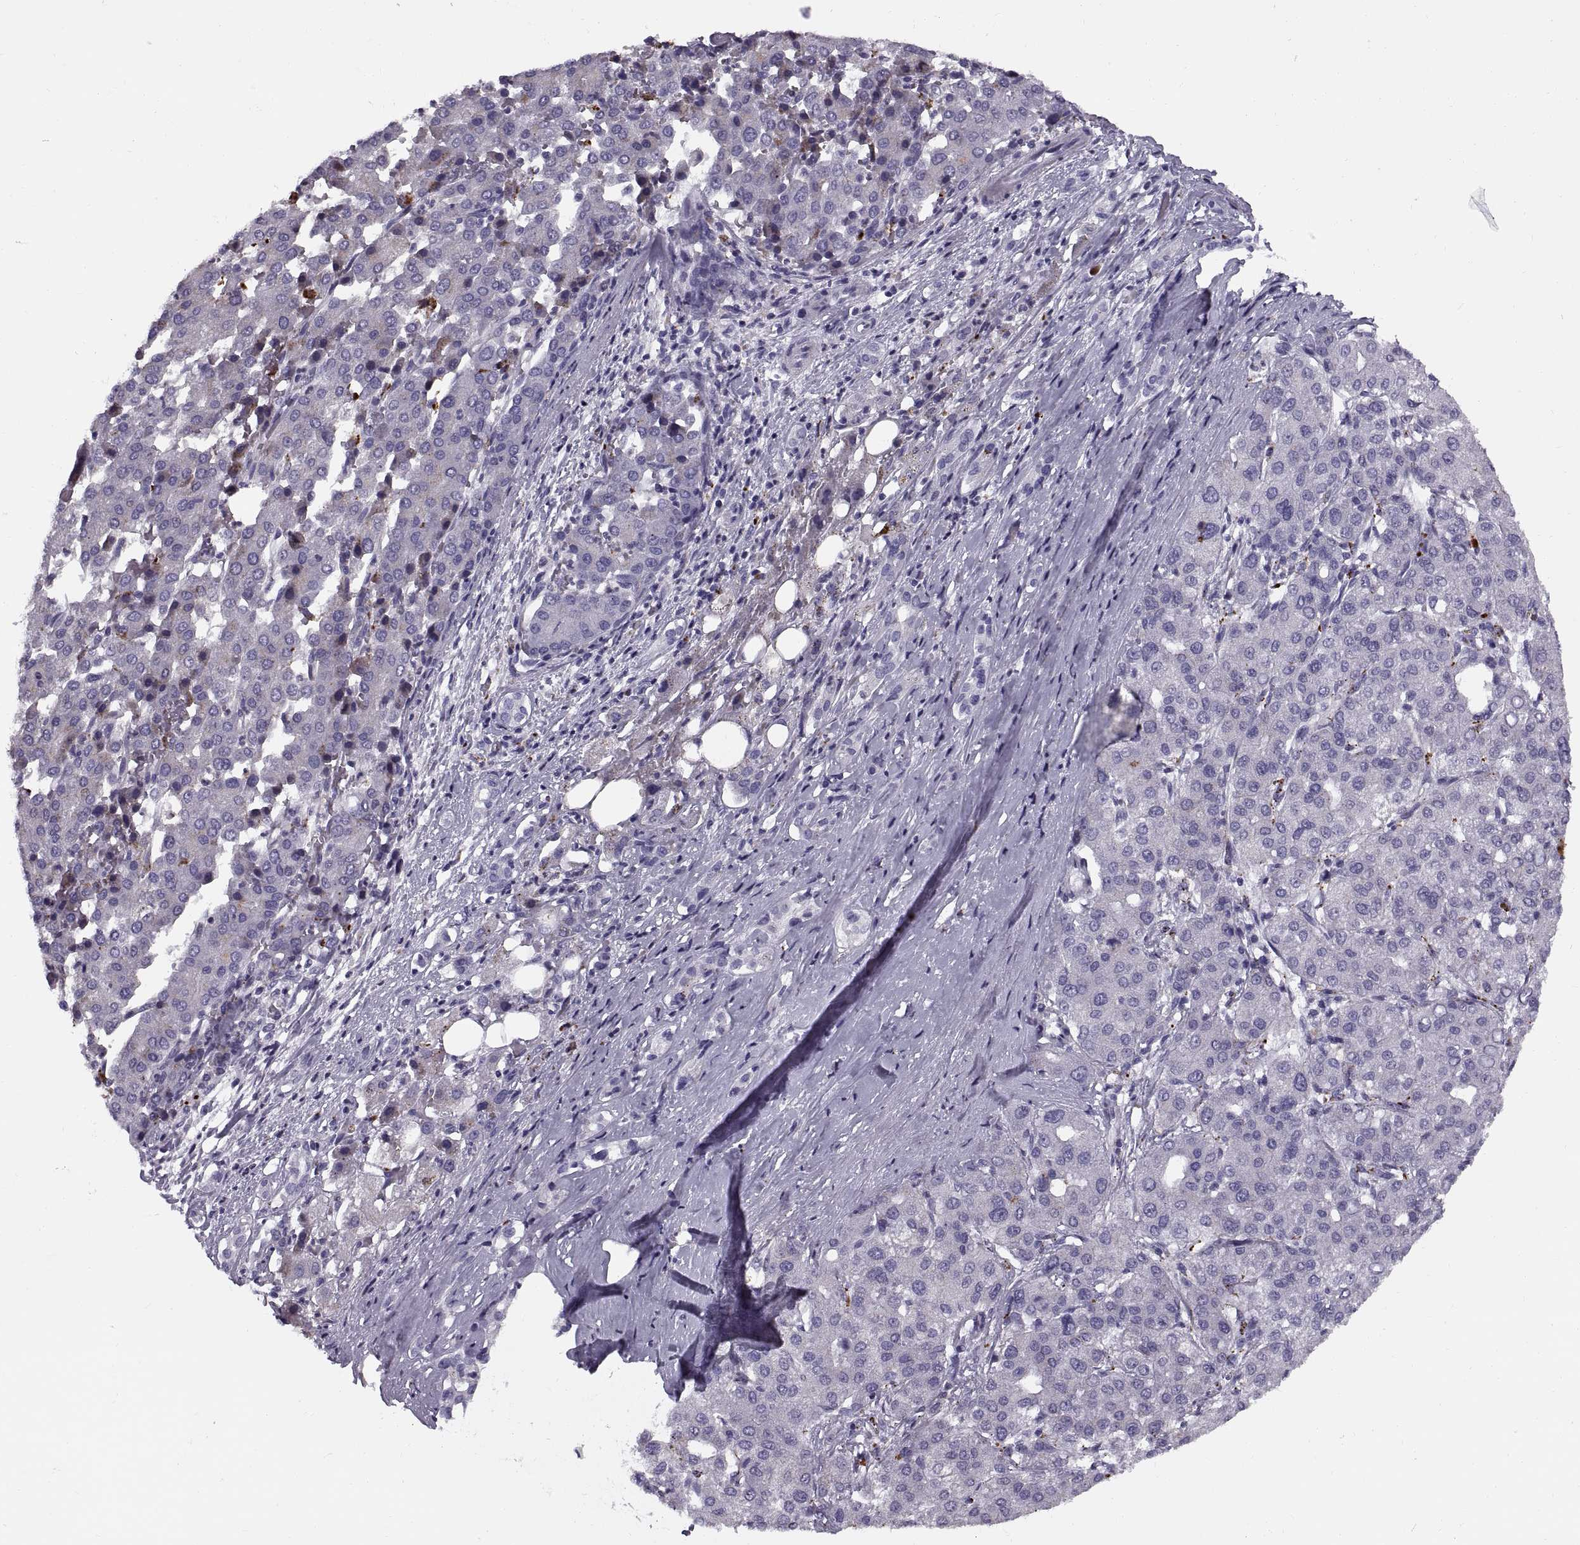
{"staining": {"intensity": "negative", "quantity": "none", "location": "none"}, "tissue": "liver cancer", "cell_type": "Tumor cells", "image_type": "cancer", "snomed": [{"axis": "morphology", "description": "Carcinoma, Hepatocellular, NOS"}, {"axis": "topography", "description": "Liver"}], "caption": "An image of human liver hepatocellular carcinoma is negative for staining in tumor cells.", "gene": "CALCR", "patient": {"sex": "male", "age": 65}}